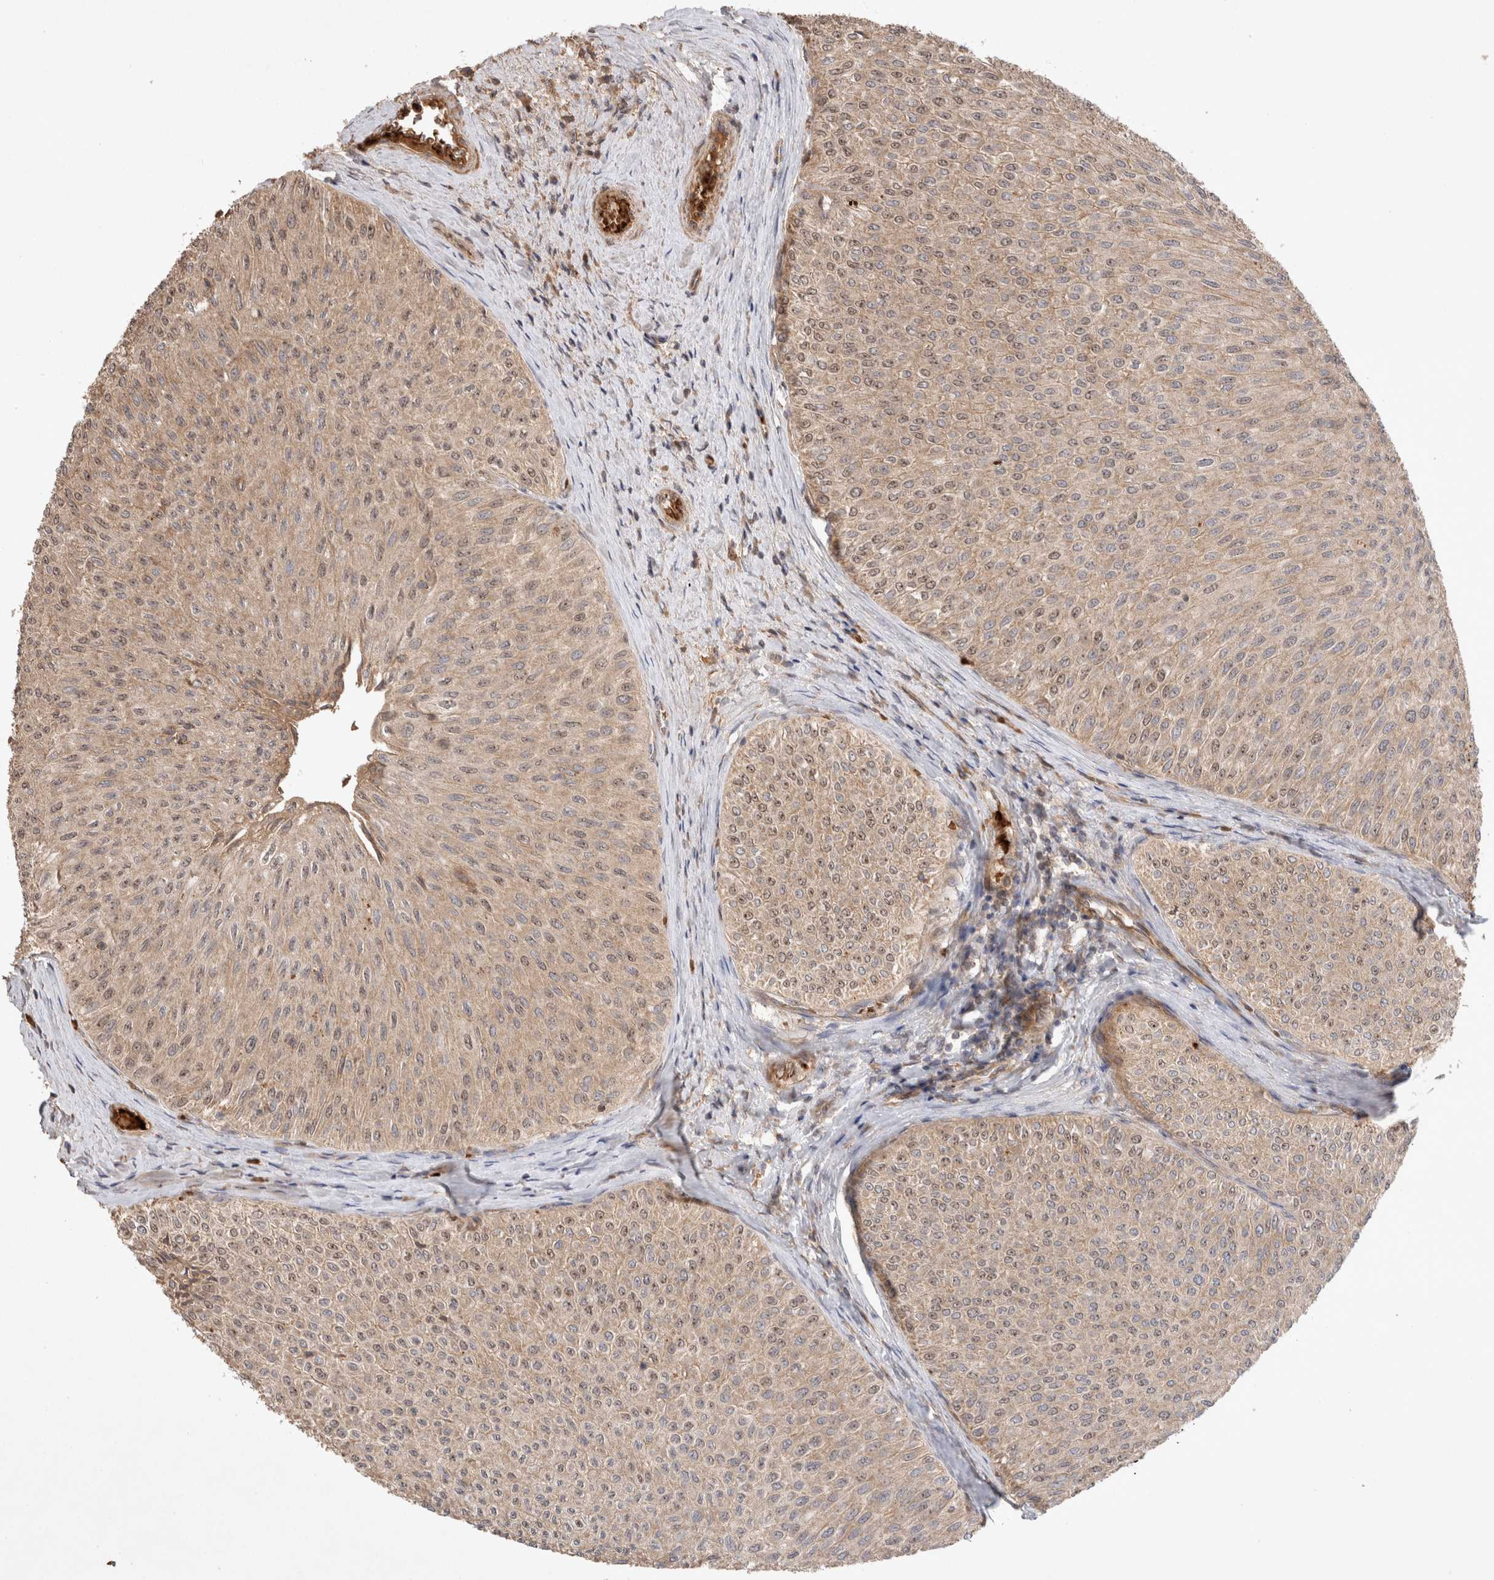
{"staining": {"intensity": "weak", "quantity": ">75%", "location": "cytoplasmic/membranous,nuclear"}, "tissue": "urothelial cancer", "cell_type": "Tumor cells", "image_type": "cancer", "snomed": [{"axis": "morphology", "description": "Urothelial carcinoma, Low grade"}, {"axis": "topography", "description": "Urinary bladder"}], "caption": "Weak cytoplasmic/membranous and nuclear positivity is present in approximately >75% of tumor cells in urothelial carcinoma (low-grade).", "gene": "FAM221A", "patient": {"sex": "male", "age": 78}}